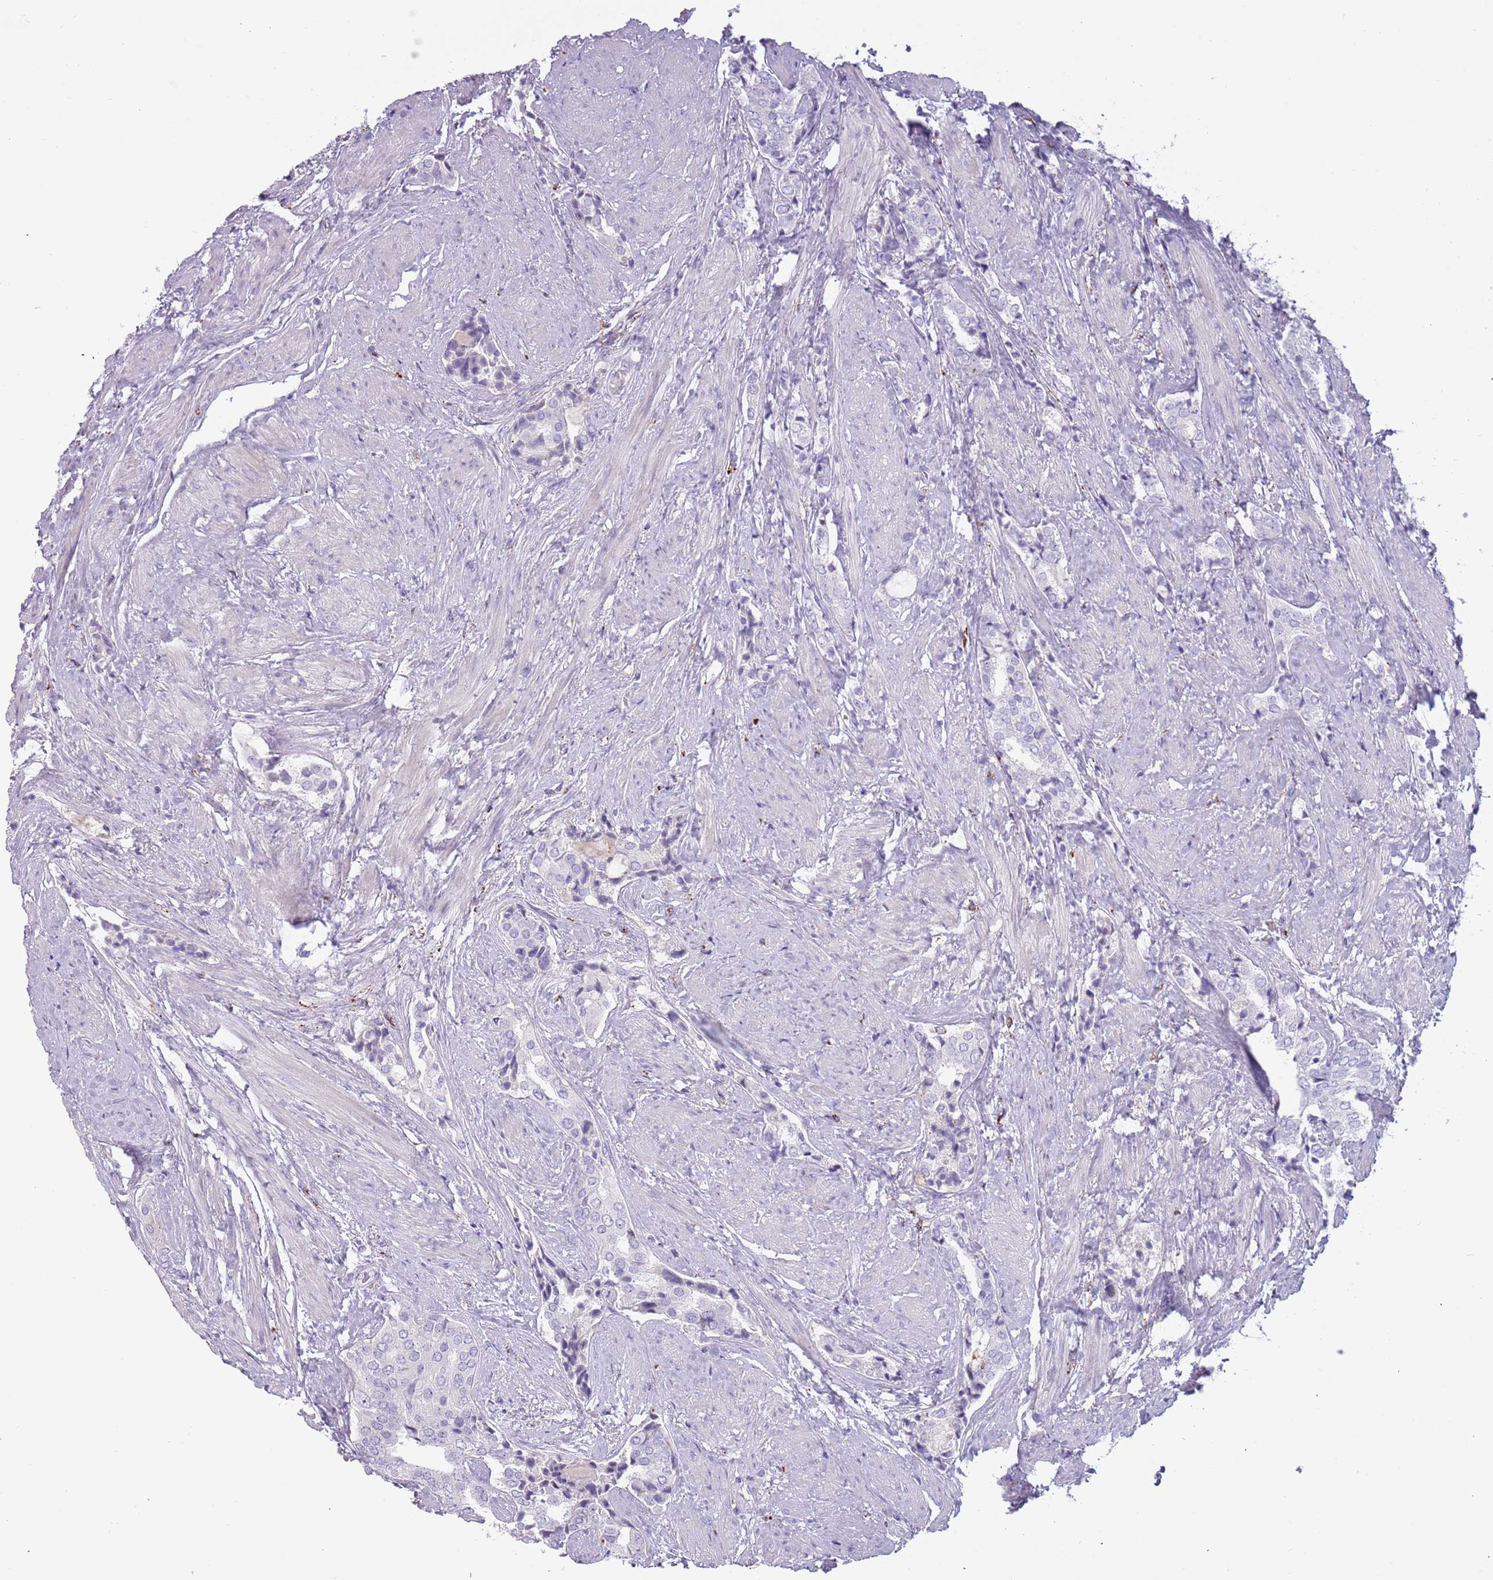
{"staining": {"intensity": "negative", "quantity": "none", "location": "none"}, "tissue": "prostate cancer", "cell_type": "Tumor cells", "image_type": "cancer", "snomed": [{"axis": "morphology", "description": "Adenocarcinoma, High grade"}, {"axis": "topography", "description": "Prostate"}], "caption": "Immunohistochemistry of human prostate cancer (adenocarcinoma (high-grade)) reveals no positivity in tumor cells. Brightfield microscopy of immunohistochemistry stained with DAB (3,3'-diaminobenzidine) (brown) and hematoxylin (blue), captured at high magnification.", "gene": "NWD2", "patient": {"sex": "male", "age": 71}}